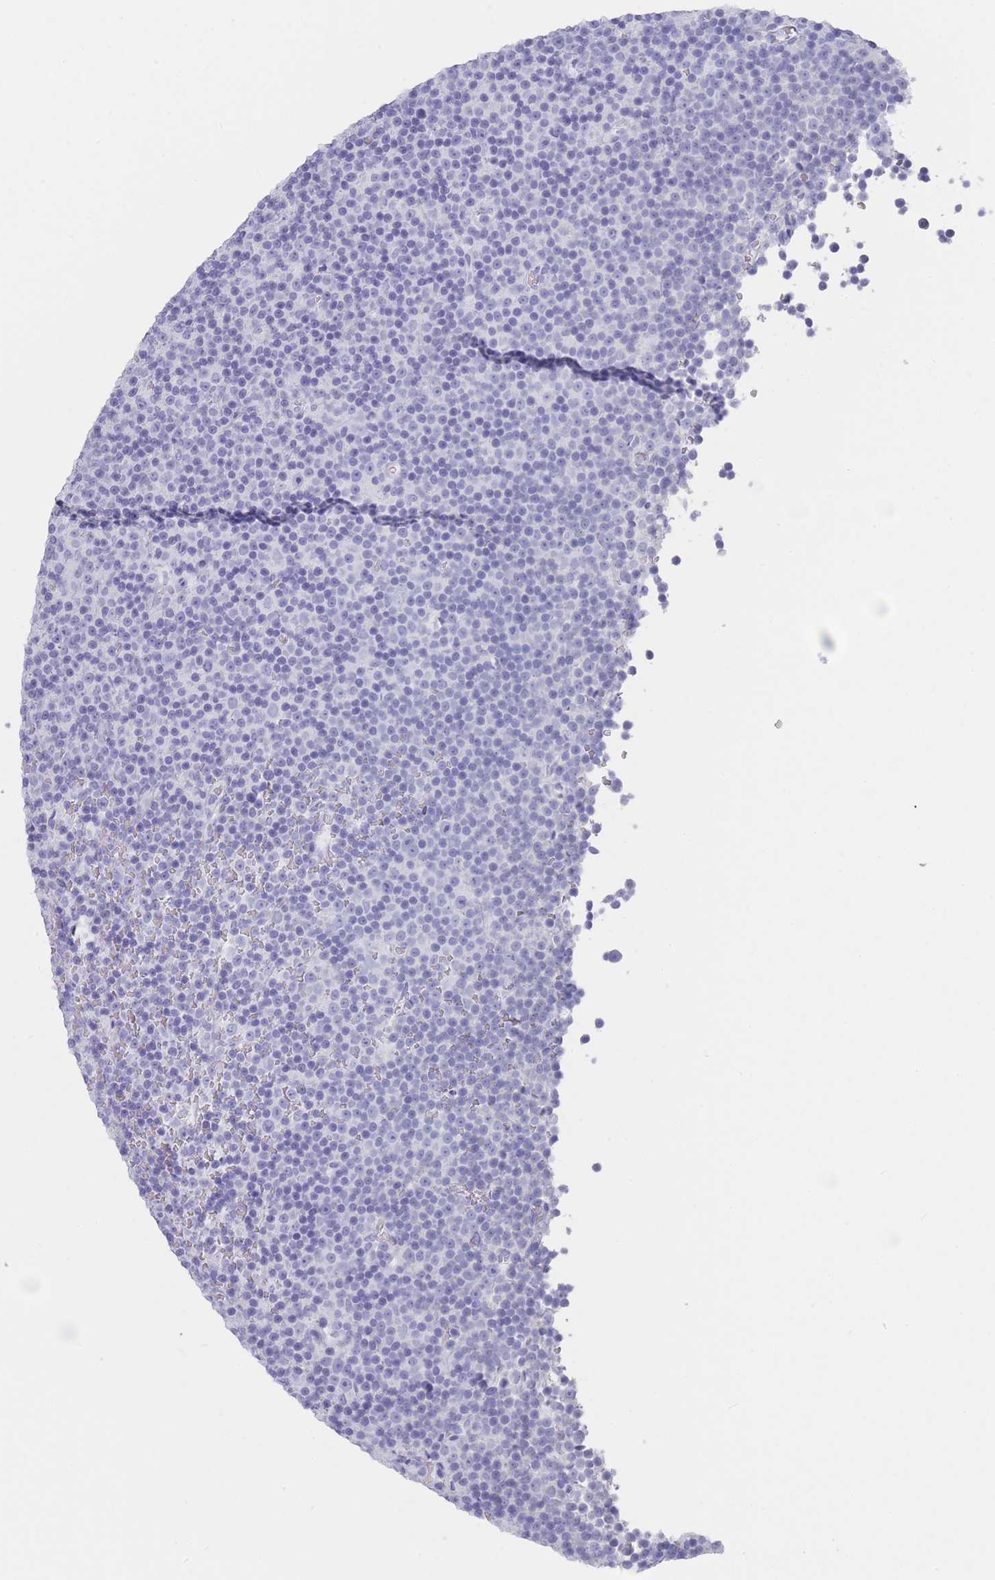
{"staining": {"intensity": "negative", "quantity": "none", "location": "none"}, "tissue": "lymphoma", "cell_type": "Tumor cells", "image_type": "cancer", "snomed": [{"axis": "morphology", "description": "Malignant lymphoma, non-Hodgkin's type, Low grade"}, {"axis": "topography", "description": "Lymph node"}], "caption": "Tumor cells are negative for brown protein staining in lymphoma. Brightfield microscopy of immunohistochemistry (IHC) stained with DAB (3,3'-diaminobenzidine) (brown) and hematoxylin (blue), captured at high magnification.", "gene": "RAB2B", "patient": {"sex": "female", "age": 67}}